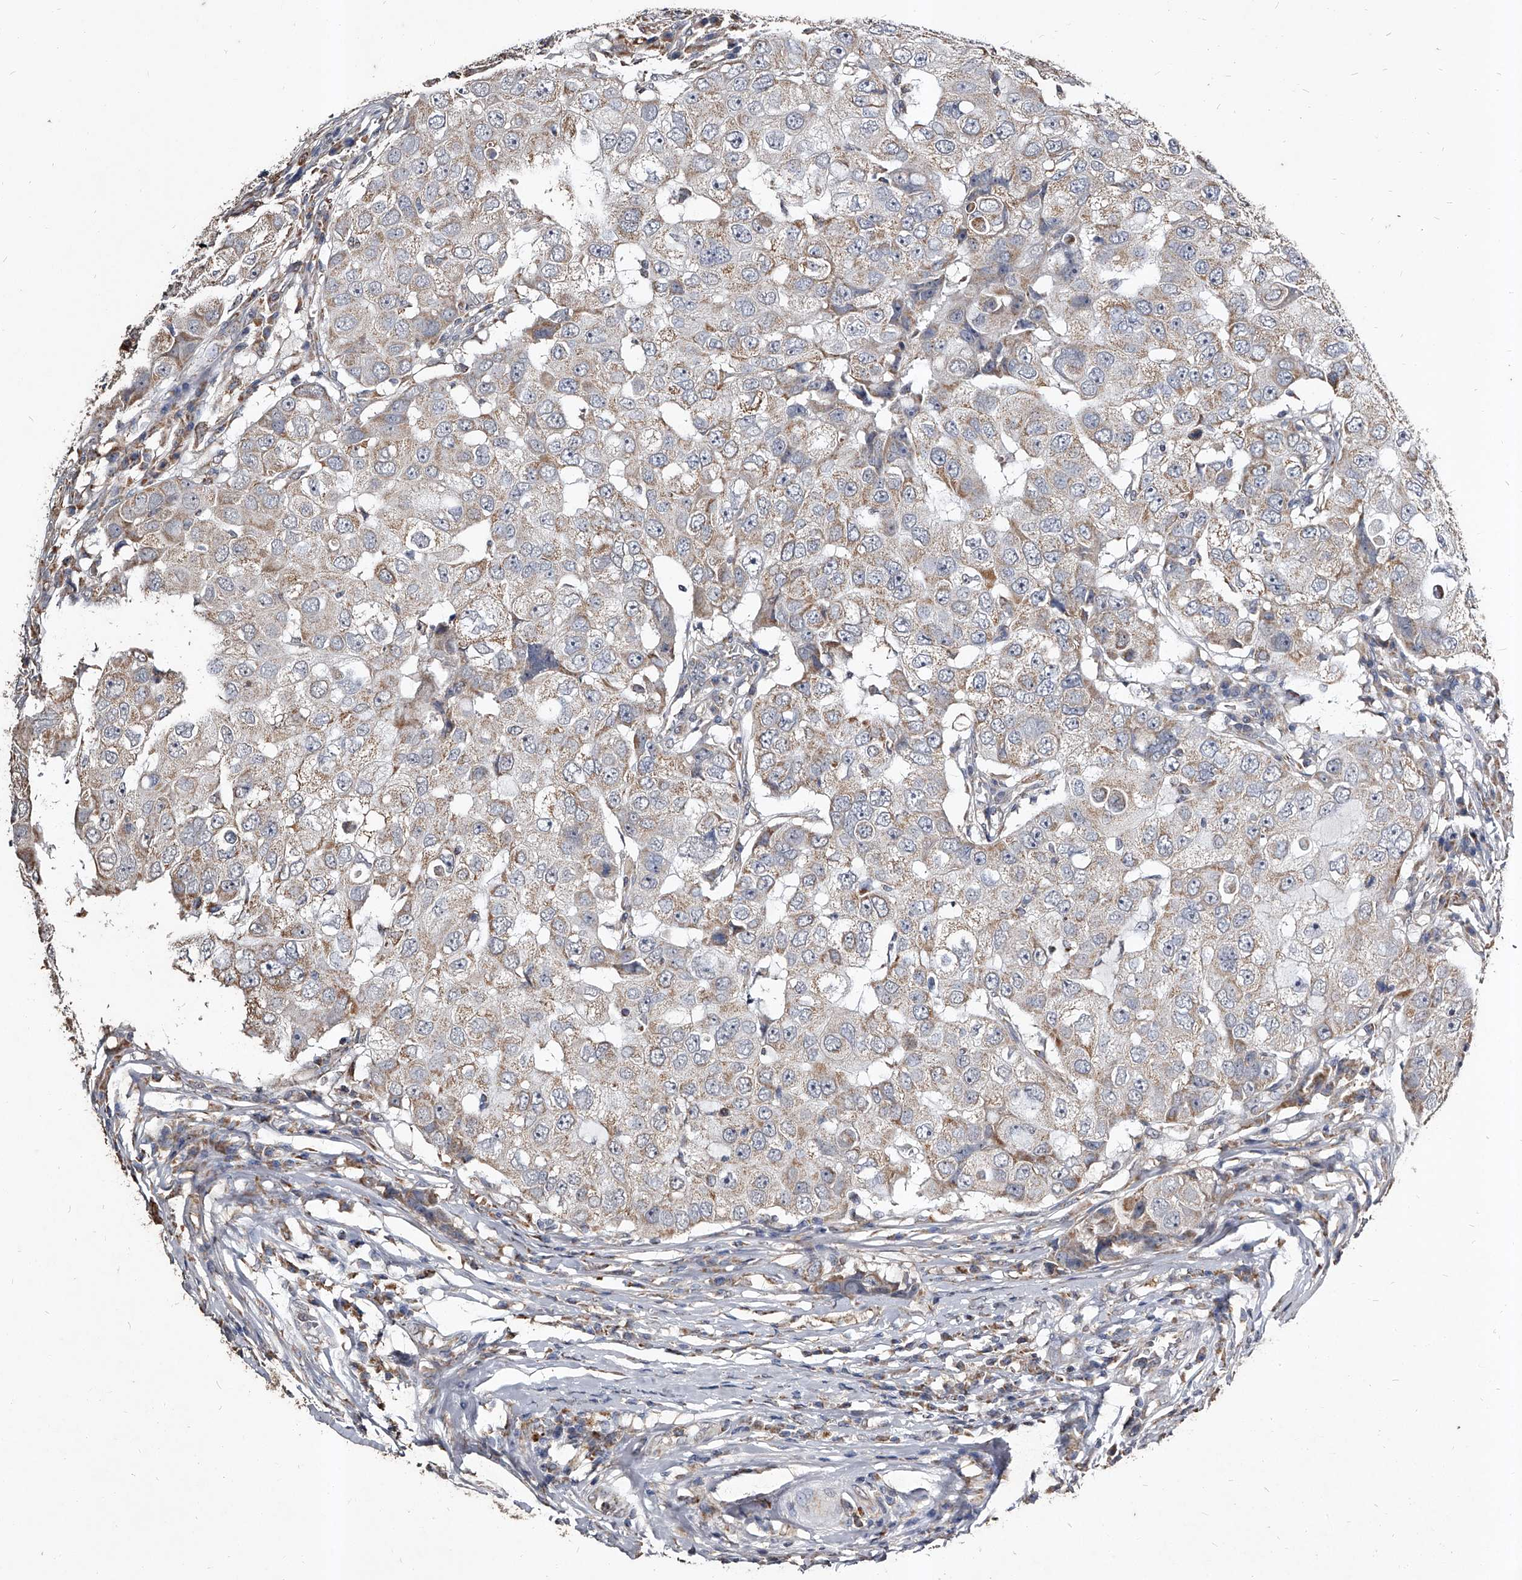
{"staining": {"intensity": "moderate", "quantity": "25%-75%", "location": "cytoplasmic/membranous"}, "tissue": "breast cancer", "cell_type": "Tumor cells", "image_type": "cancer", "snomed": [{"axis": "morphology", "description": "Duct carcinoma"}, {"axis": "topography", "description": "Breast"}], "caption": "An IHC photomicrograph of neoplastic tissue is shown. Protein staining in brown labels moderate cytoplasmic/membranous positivity in breast cancer (infiltrating ductal carcinoma) within tumor cells.", "gene": "GPR183", "patient": {"sex": "female", "age": 27}}